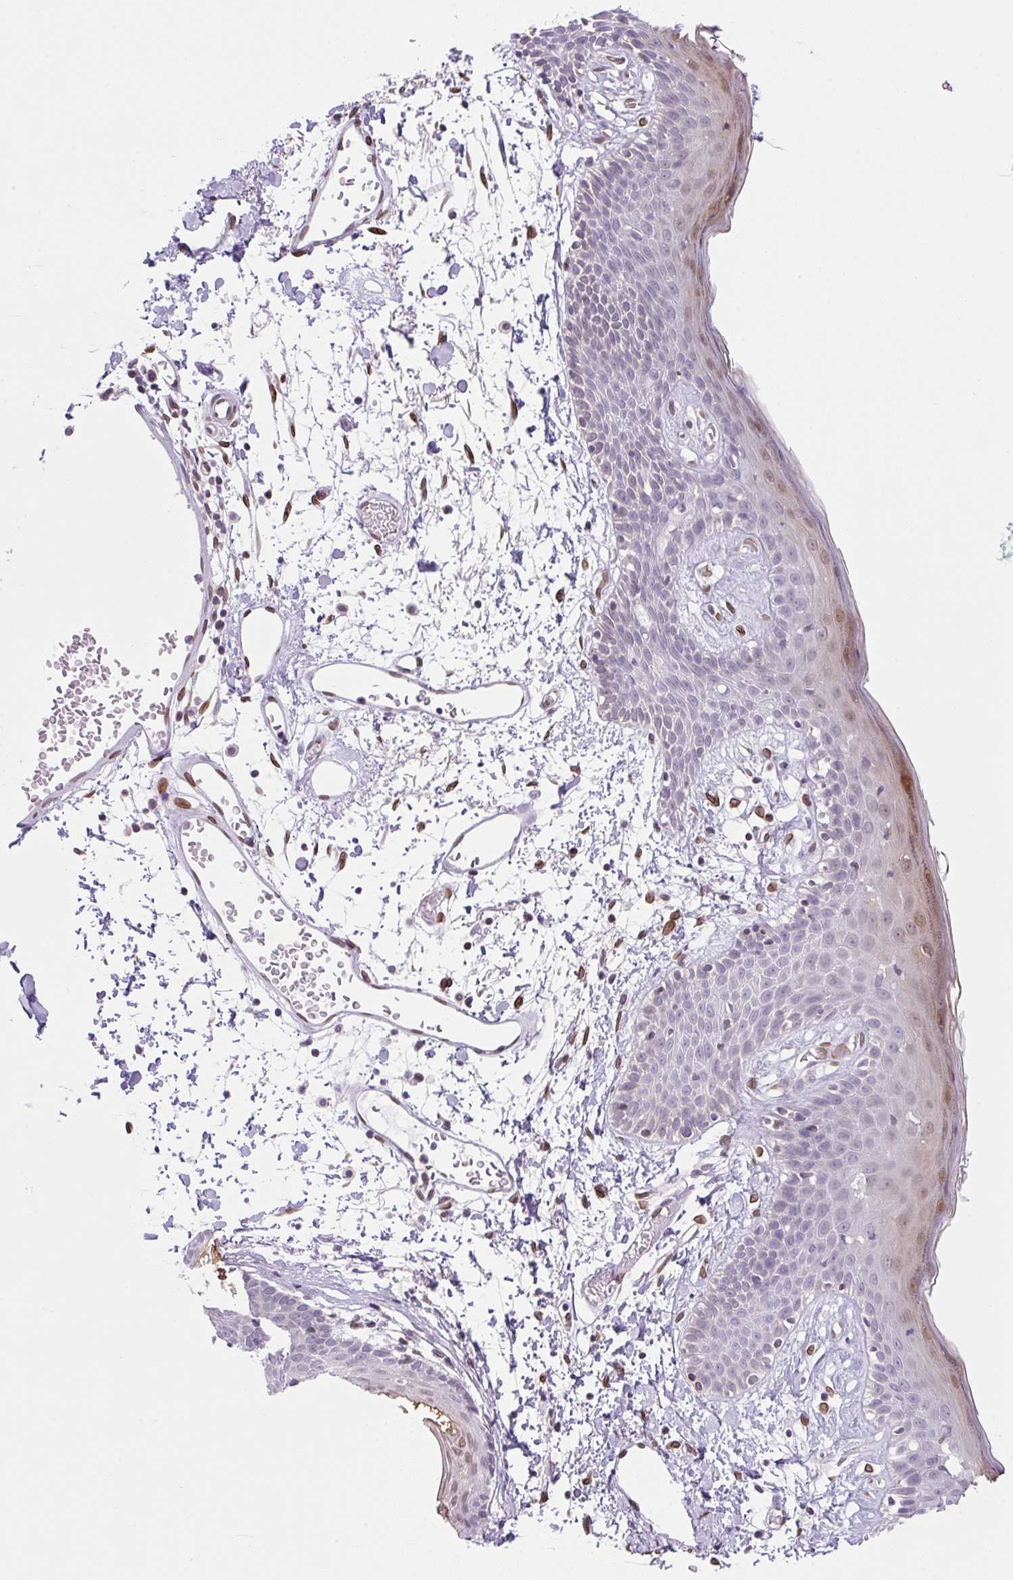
{"staining": {"intensity": "moderate", "quantity": "25%-75%", "location": "cytoplasmic/membranous"}, "tissue": "skin", "cell_type": "Fibroblasts", "image_type": "normal", "snomed": [{"axis": "morphology", "description": "Normal tissue, NOS"}, {"axis": "topography", "description": "Skin"}], "caption": "High-power microscopy captured an IHC histopathology image of unremarkable skin, revealing moderate cytoplasmic/membranous staining in about 25%-75% of fibroblasts.", "gene": "SYNE3", "patient": {"sex": "male", "age": 79}}